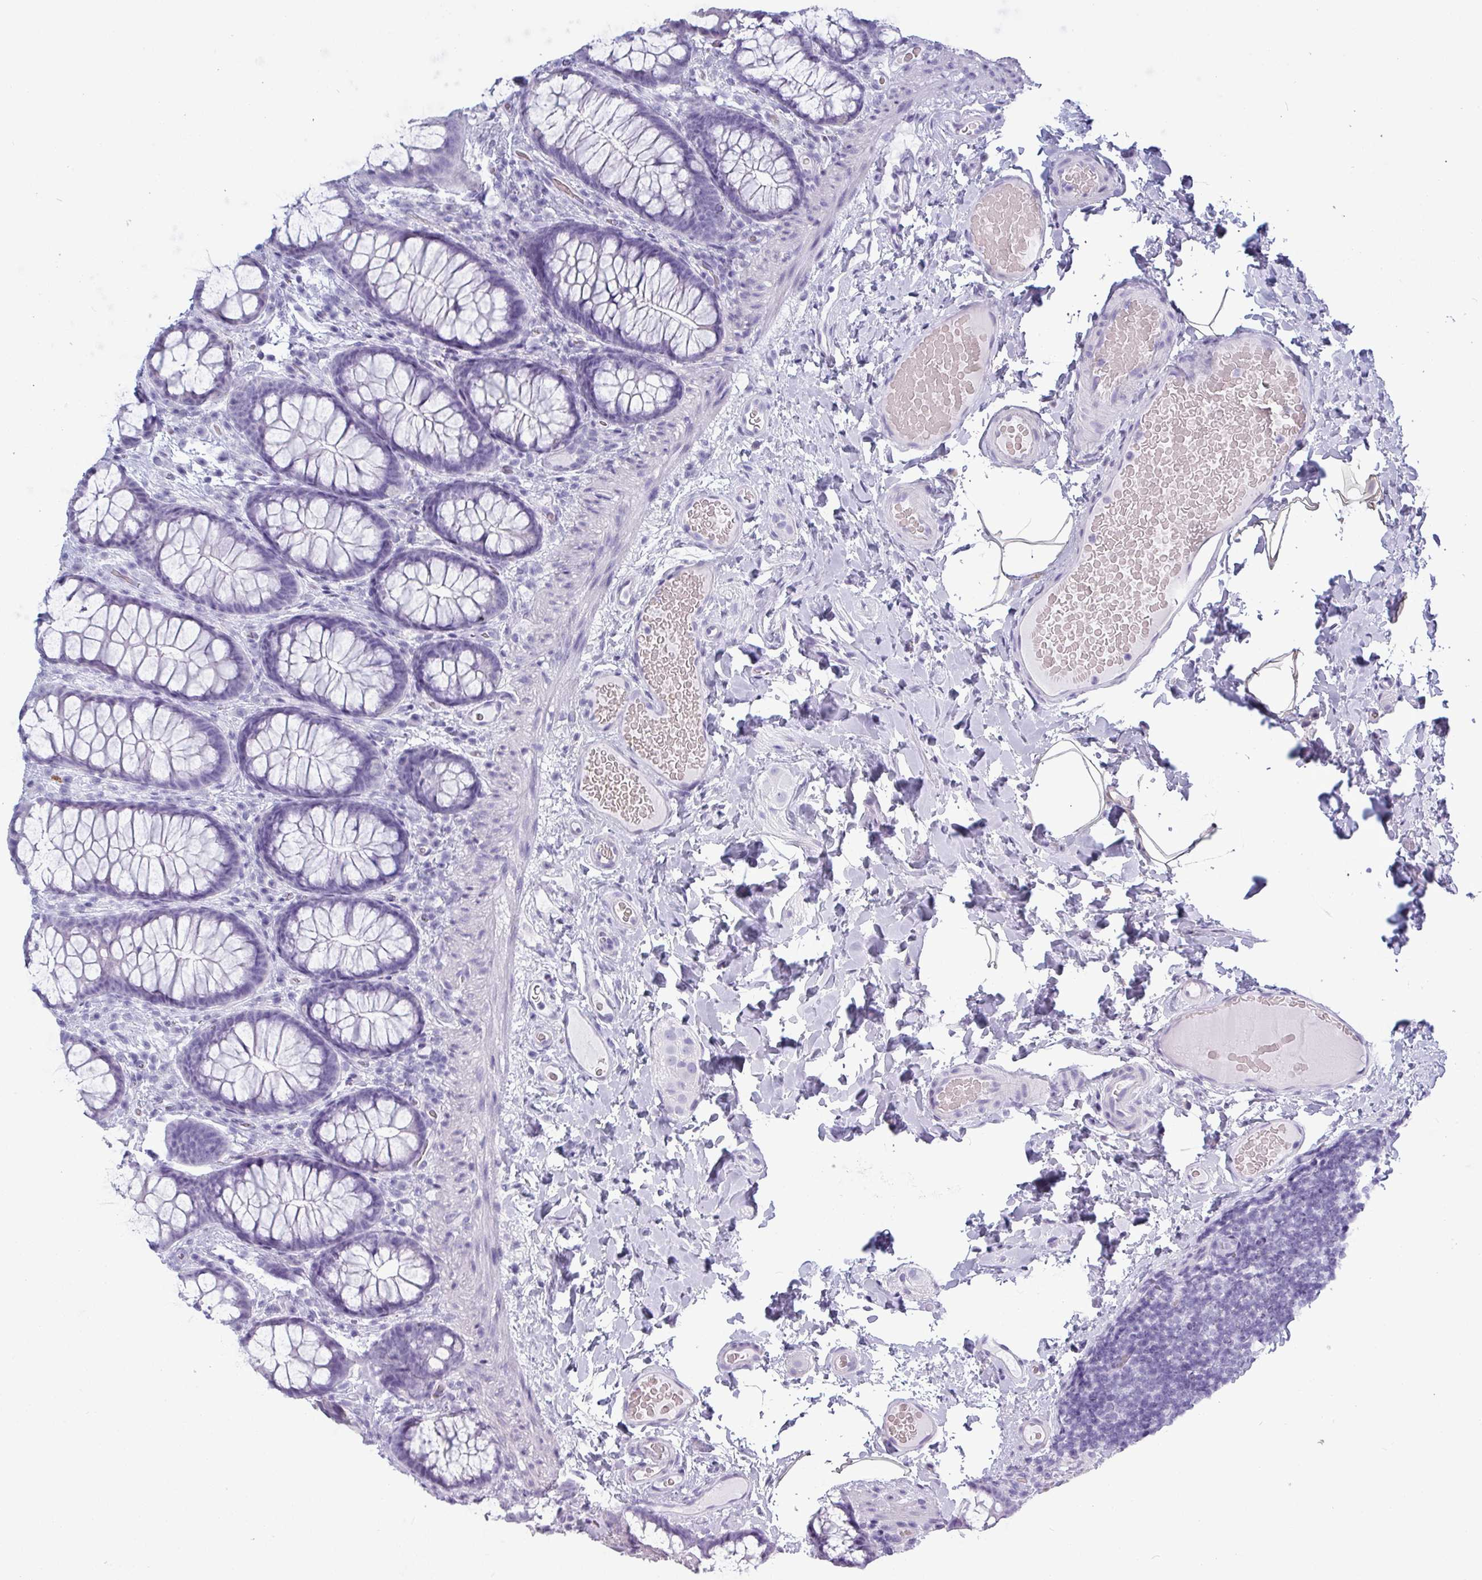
{"staining": {"intensity": "negative", "quantity": "none", "location": "none"}, "tissue": "colon", "cell_type": "Endothelial cells", "image_type": "normal", "snomed": [{"axis": "morphology", "description": "Normal tissue, NOS"}, {"axis": "topography", "description": "Colon"}], "caption": "Immunohistochemistry (IHC) micrograph of unremarkable colon: human colon stained with DAB (3,3'-diaminobenzidine) exhibits no significant protein positivity in endothelial cells. Brightfield microscopy of immunohistochemistry stained with DAB (3,3'-diaminobenzidine) (brown) and hematoxylin (blue), captured at high magnification.", "gene": "CRYBB2", "patient": {"sex": "male", "age": 46}}